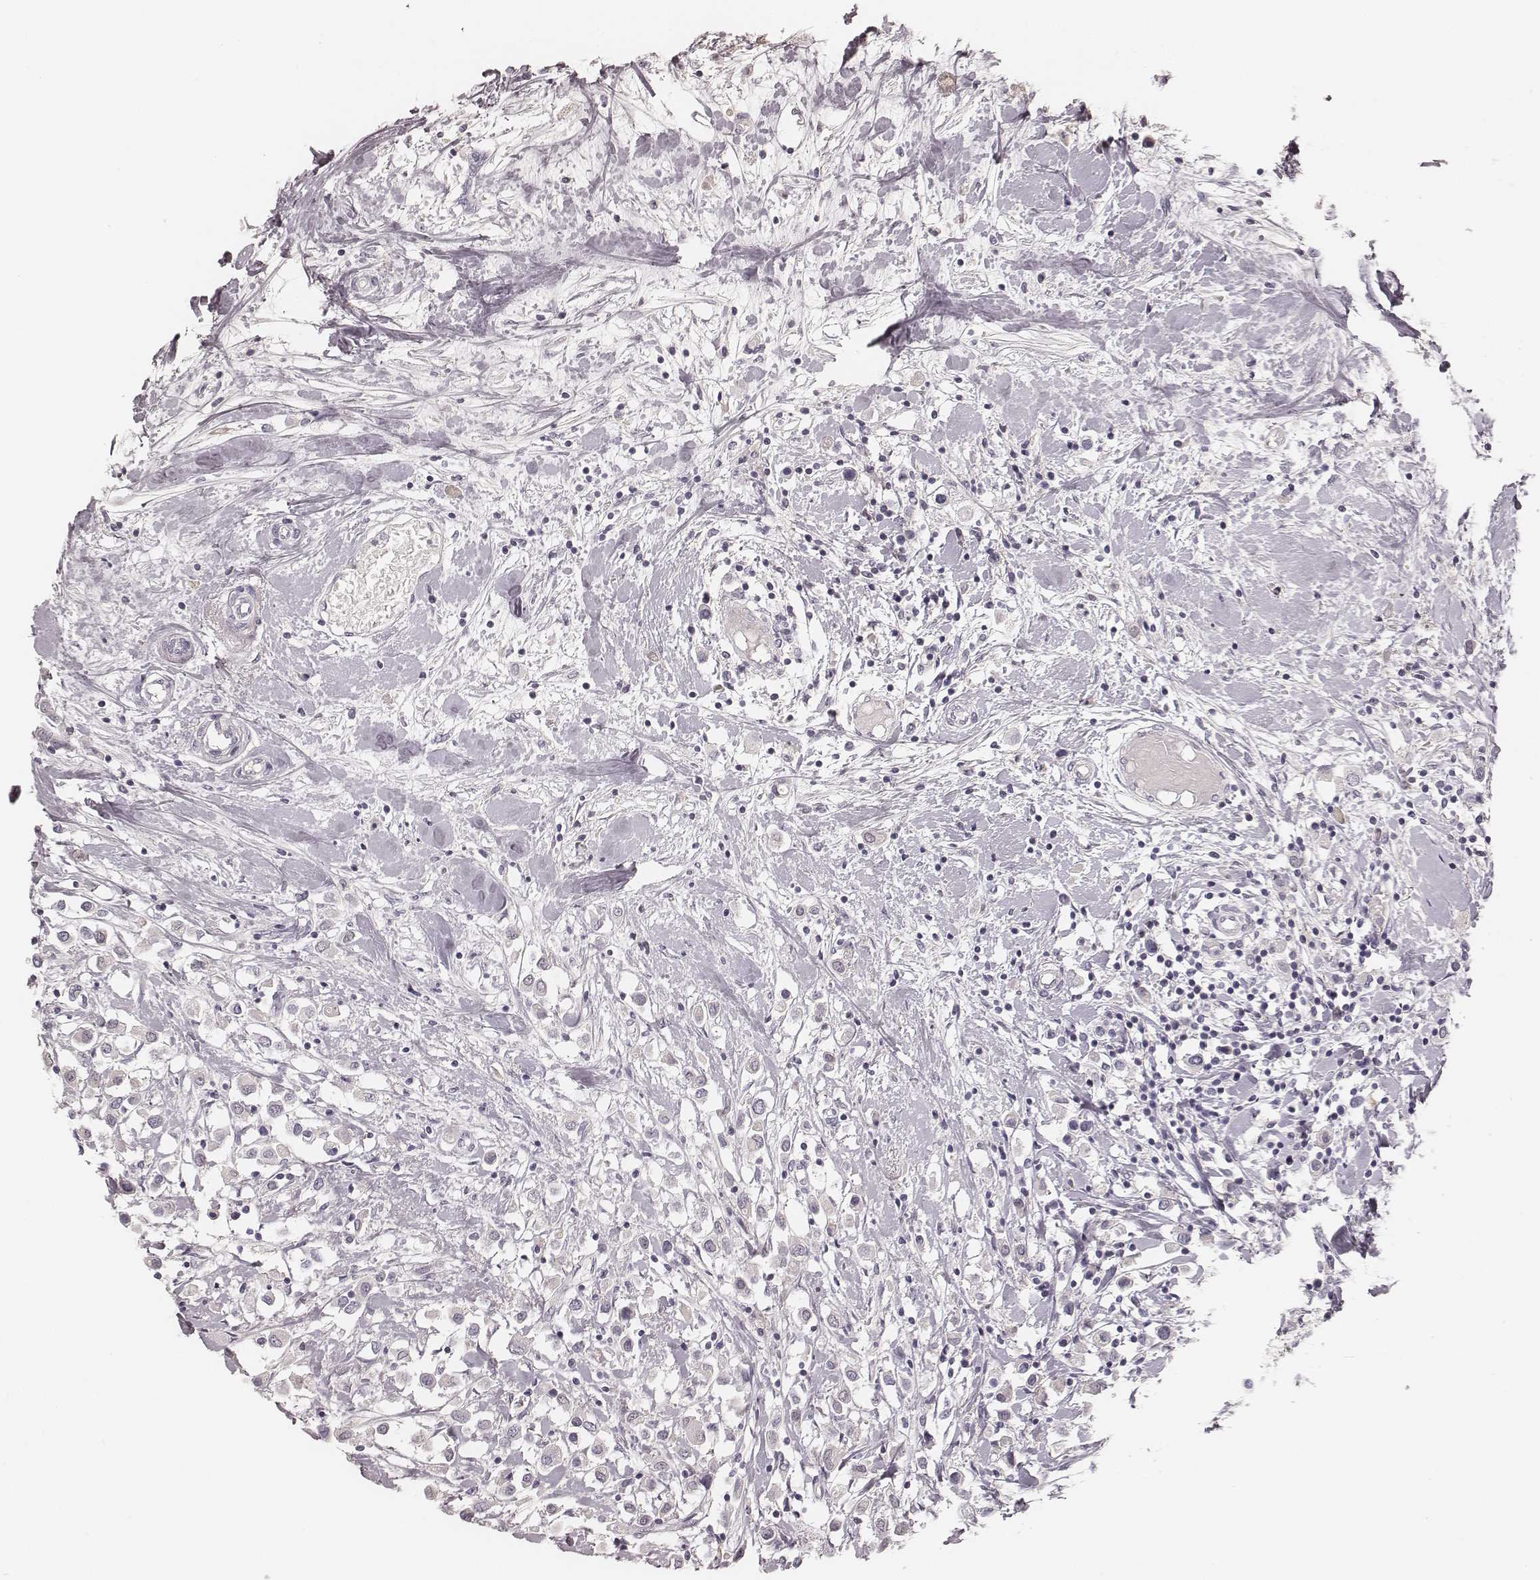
{"staining": {"intensity": "negative", "quantity": "none", "location": "none"}, "tissue": "breast cancer", "cell_type": "Tumor cells", "image_type": "cancer", "snomed": [{"axis": "morphology", "description": "Duct carcinoma"}, {"axis": "topography", "description": "Breast"}], "caption": "This image is of breast cancer stained with immunohistochemistry (IHC) to label a protein in brown with the nuclei are counter-stained blue. There is no staining in tumor cells. (DAB immunohistochemistry (IHC) visualized using brightfield microscopy, high magnification).", "gene": "SMIM24", "patient": {"sex": "female", "age": 61}}